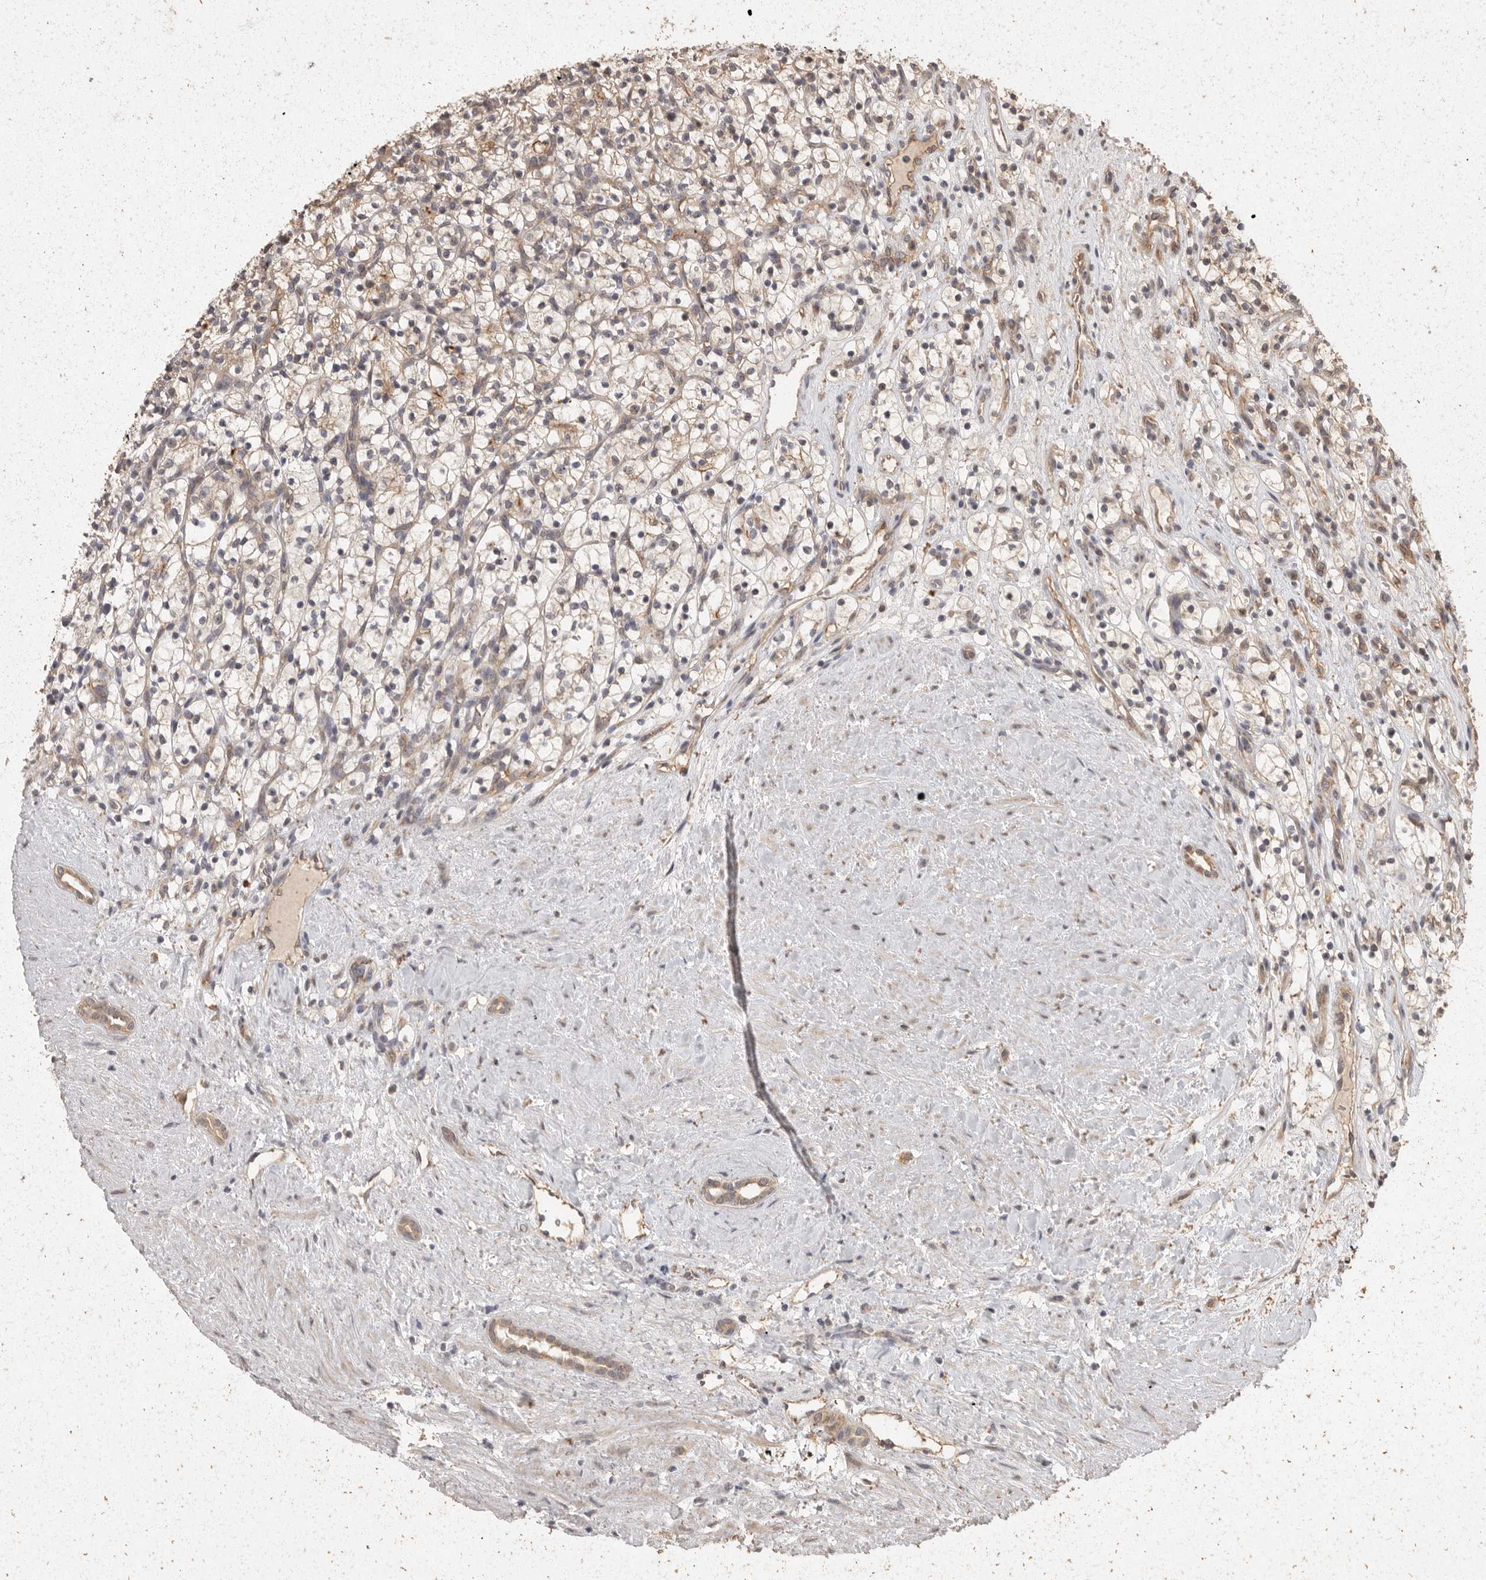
{"staining": {"intensity": "weak", "quantity": "<25%", "location": "cytoplasmic/membranous"}, "tissue": "renal cancer", "cell_type": "Tumor cells", "image_type": "cancer", "snomed": [{"axis": "morphology", "description": "Adenocarcinoma, NOS"}, {"axis": "topography", "description": "Kidney"}], "caption": "Photomicrograph shows no protein expression in tumor cells of renal adenocarcinoma tissue.", "gene": "BAIAP2", "patient": {"sex": "female", "age": 57}}